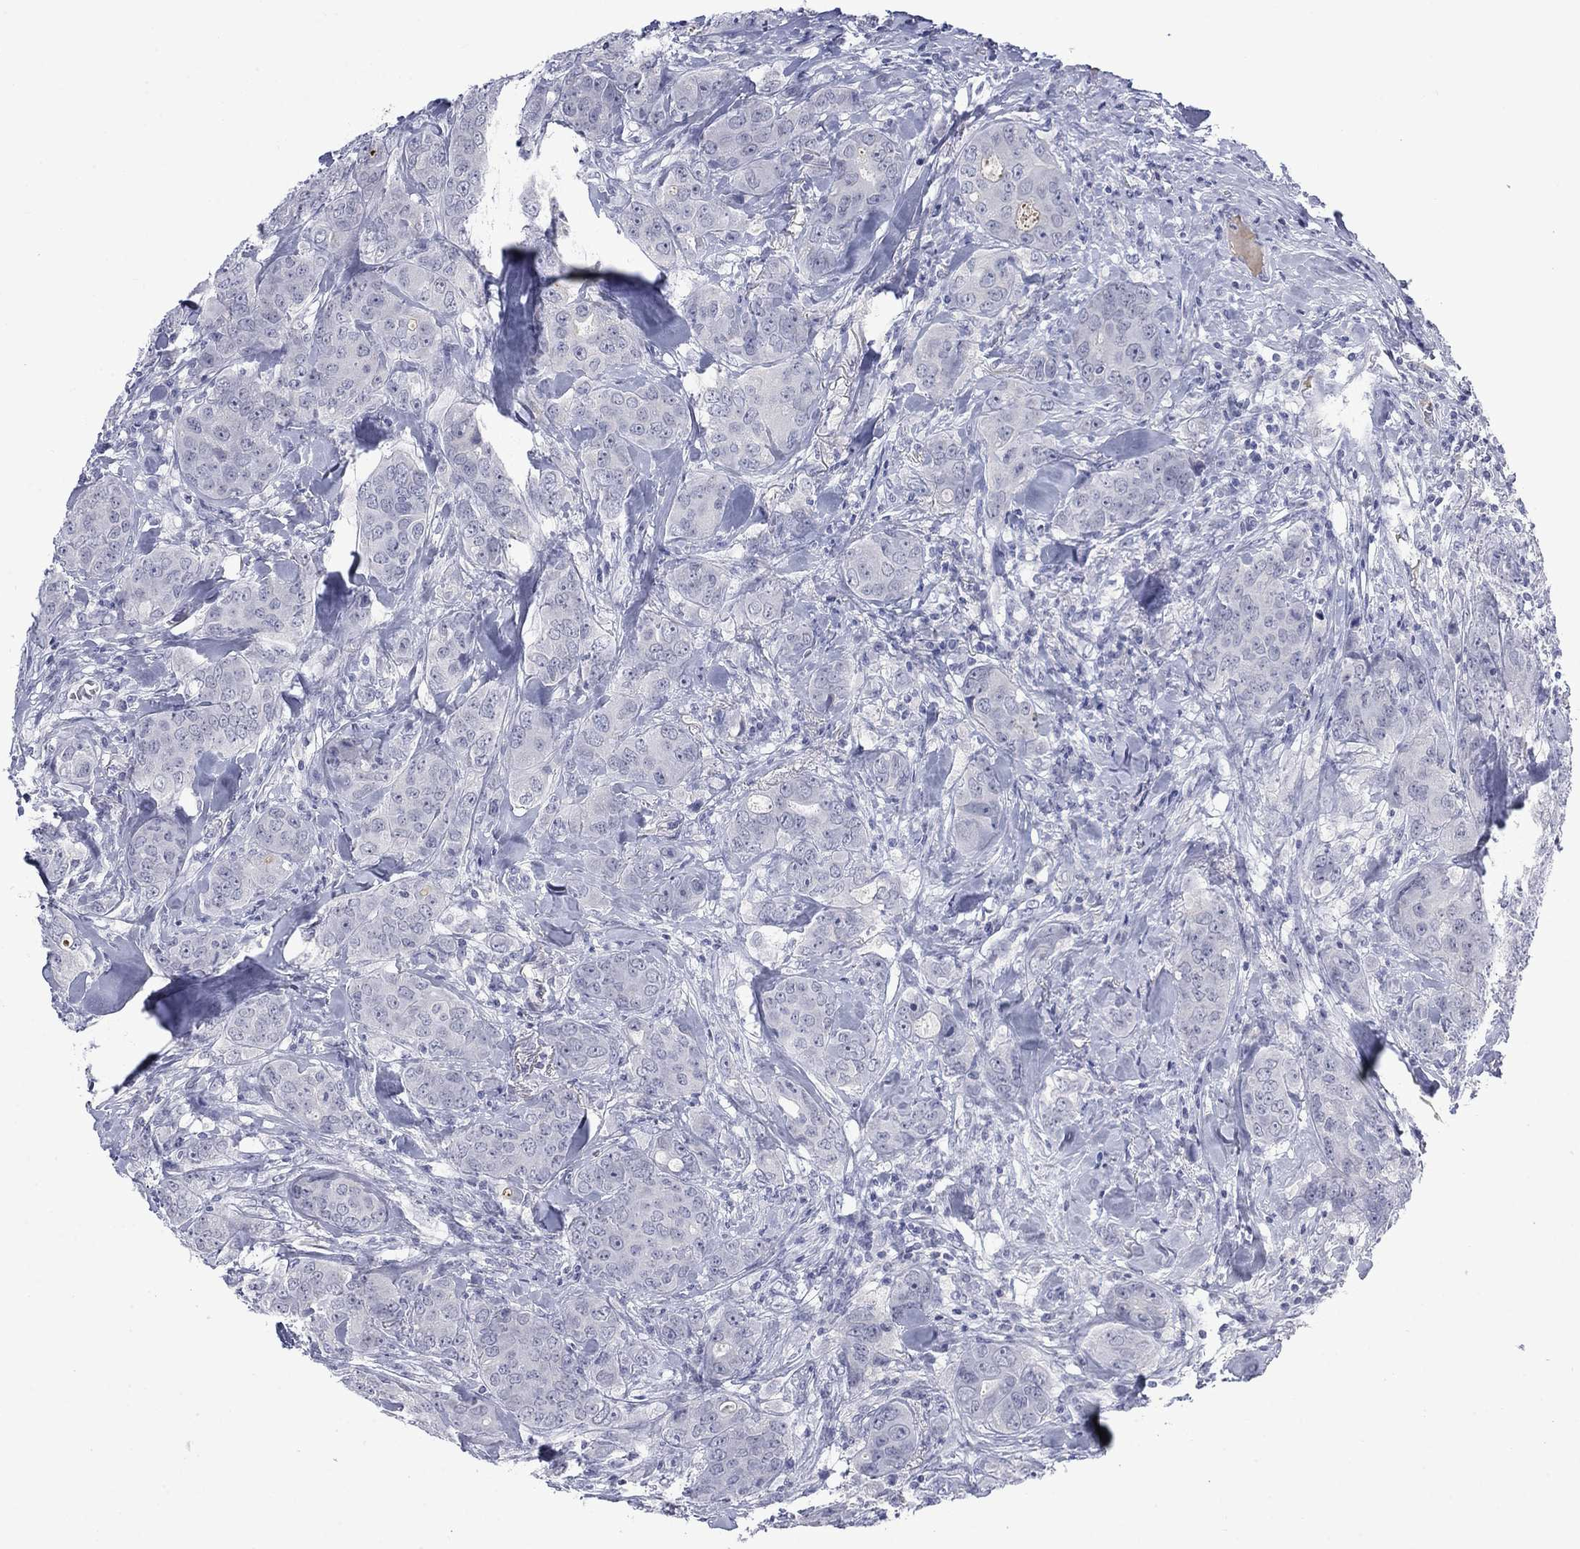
{"staining": {"intensity": "negative", "quantity": "none", "location": "none"}, "tissue": "breast cancer", "cell_type": "Tumor cells", "image_type": "cancer", "snomed": [{"axis": "morphology", "description": "Duct carcinoma"}, {"axis": "topography", "description": "Breast"}], "caption": "IHC of human invasive ductal carcinoma (breast) reveals no staining in tumor cells.", "gene": "NSMF", "patient": {"sex": "female", "age": 43}}